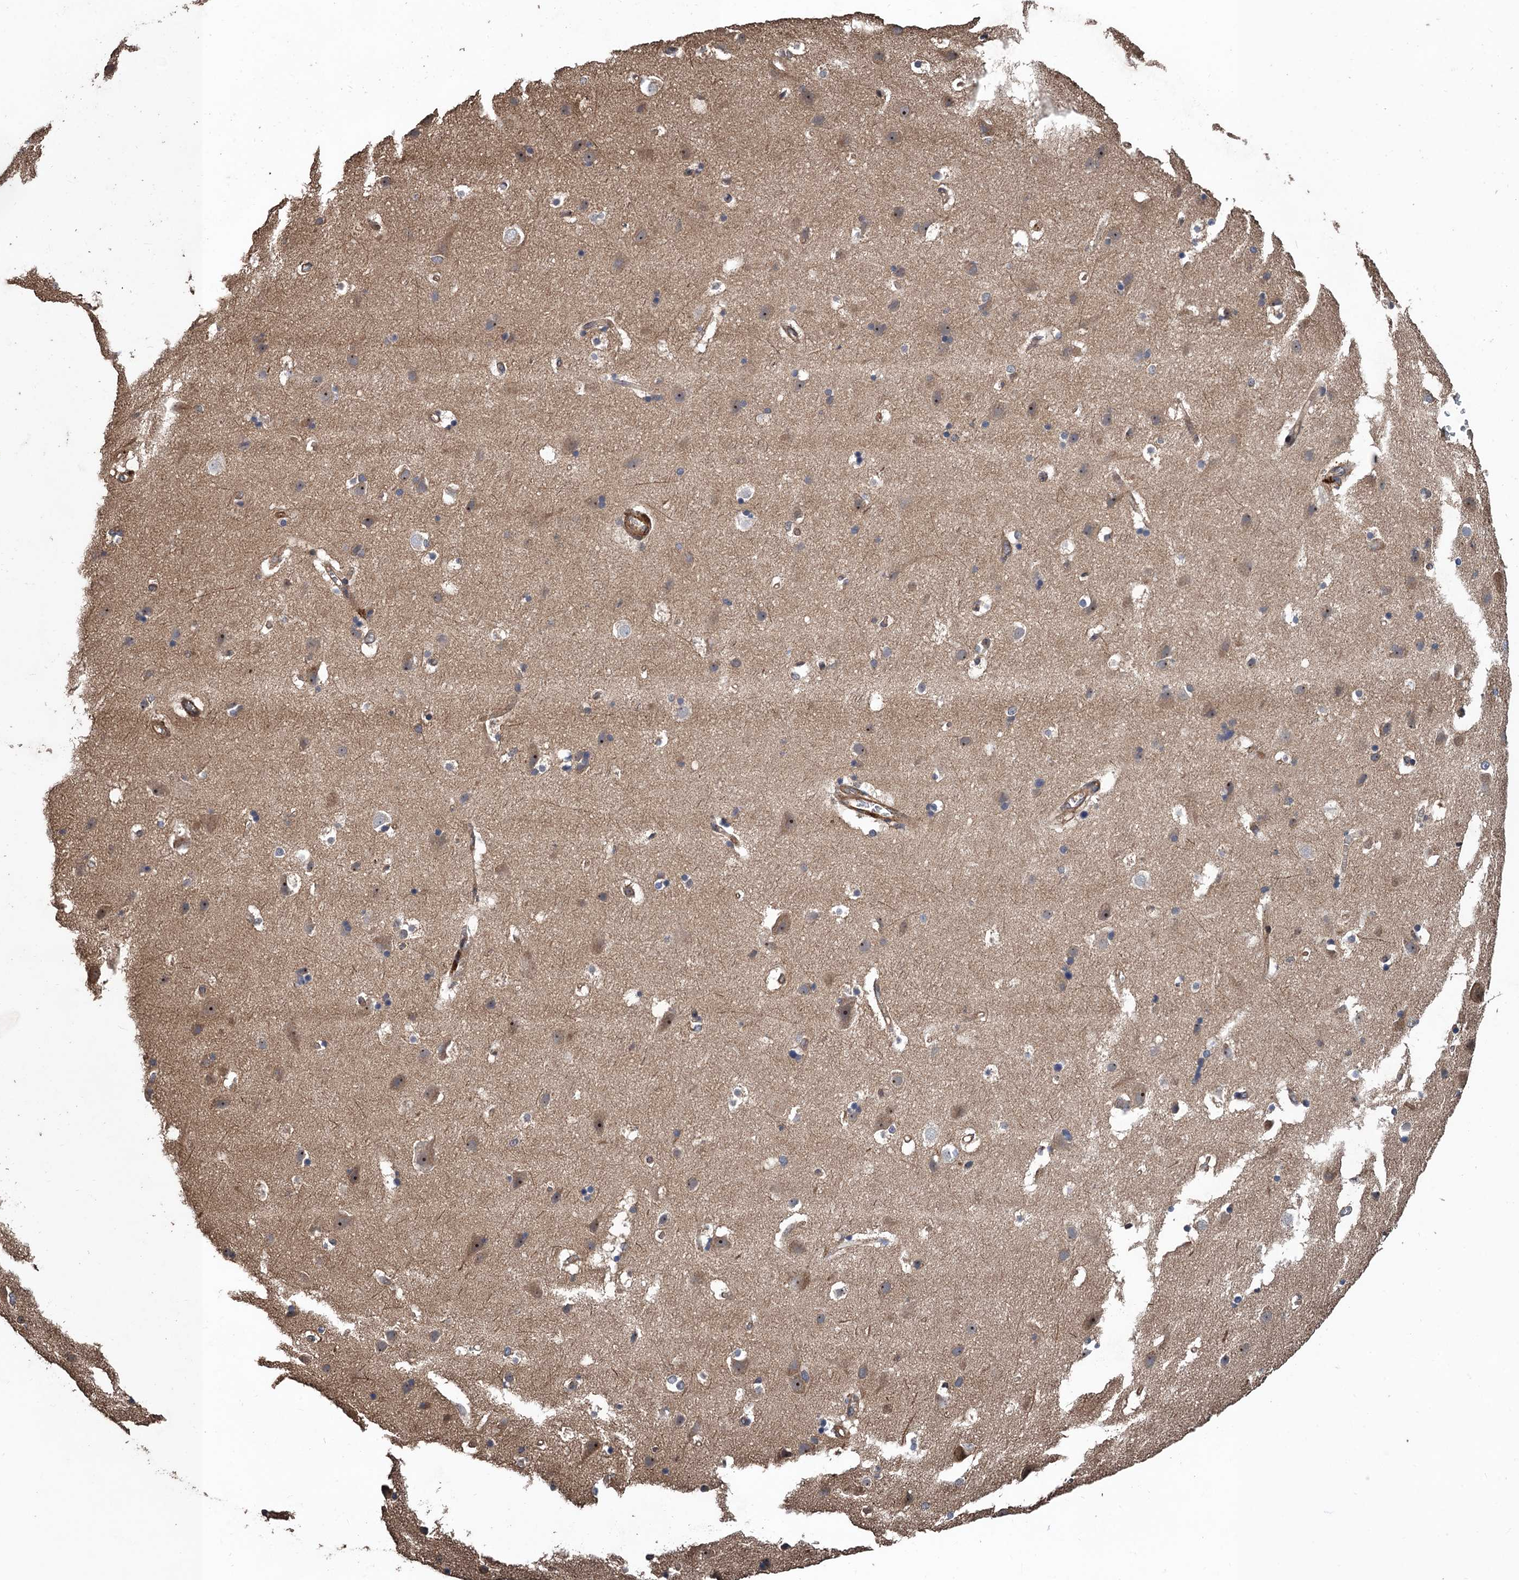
{"staining": {"intensity": "moderate", "quantity": ">75%", "location": "cytoplasmic/membranous"}, "tissue": "cerebral cortex", "cell_type": "Endothelial cells", "image_type": "normal", "snomed": [{"axis": "morphology", "description": "Normal tissue, NOS"}, {"axis": "topography", "description": "Cerebral cortex"}], "caption": "Immunohistochemistry (IHC) of normal cerebral cortex shows medium levels of moderate cytoplasmic/membranous staining in approximately >75% of endothelial cells. The staining is performed using DAB (3,3'-diaminobenzidine) brown chromogen to label protein expression. The nuclei are counter-stained blue using hematoxylin.", "gene": "PPP4R1", "patient": {"sex": "male", "age": 54}}